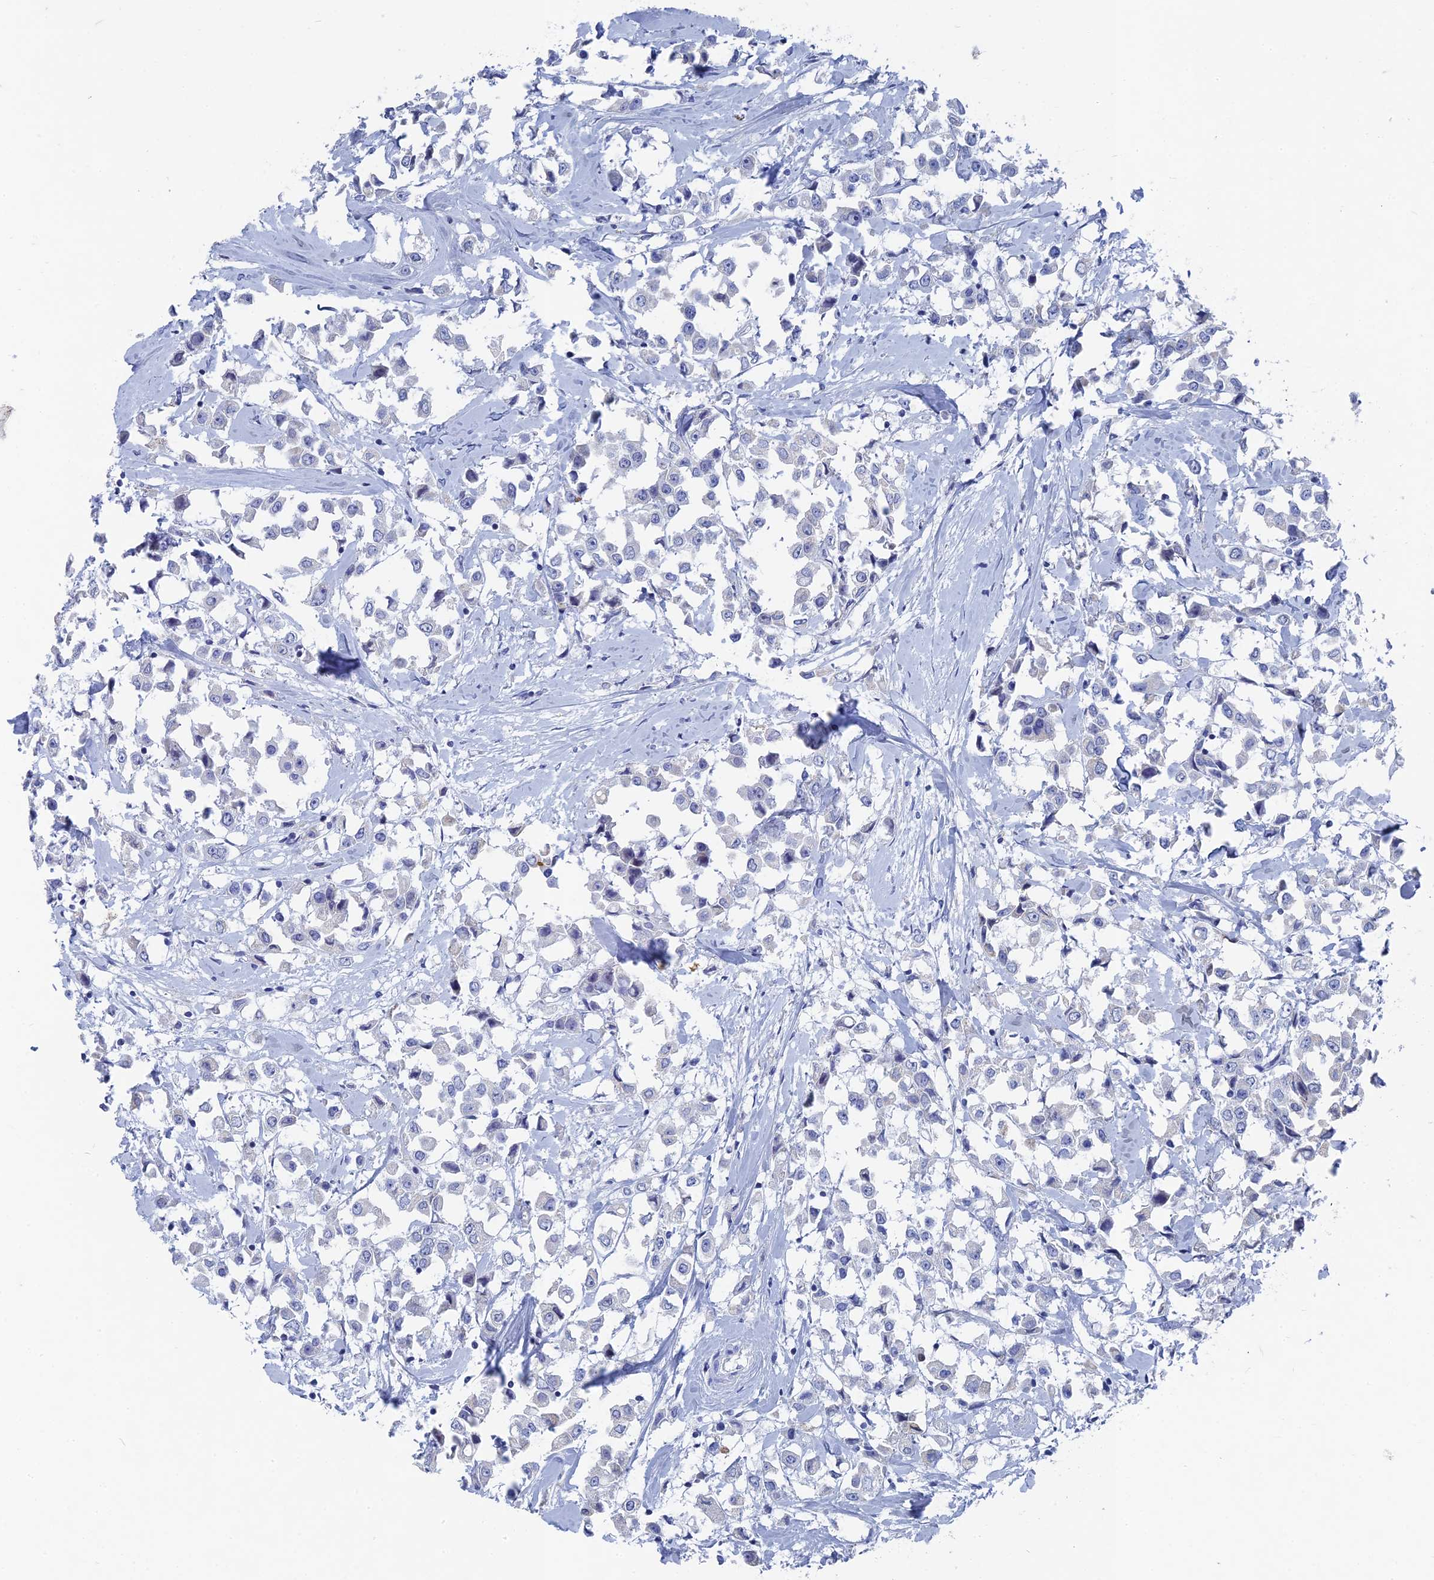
{"staining": {"intensity": "negative", "quantity": "none", "location": "none"}, "tissue": "breast cancer", "cell_type": "Tumor cells", "image_type": "cancer", "snomed": [{"axis": "morphology", "description": "Duct carcinoma"}, {"axis": "topography", "description": "Breast"}], "caption": "Tumor cells are negative for brown protein staining in breast intraductal carcinoma. The staining was performed using DAB to visualize the protein expression in brown, while the nuclei were stained in blue with hematoxylin (Magnification: 20x).", "gene": "HIGD1A", "patient": {"sex": "female", "age": 61}}